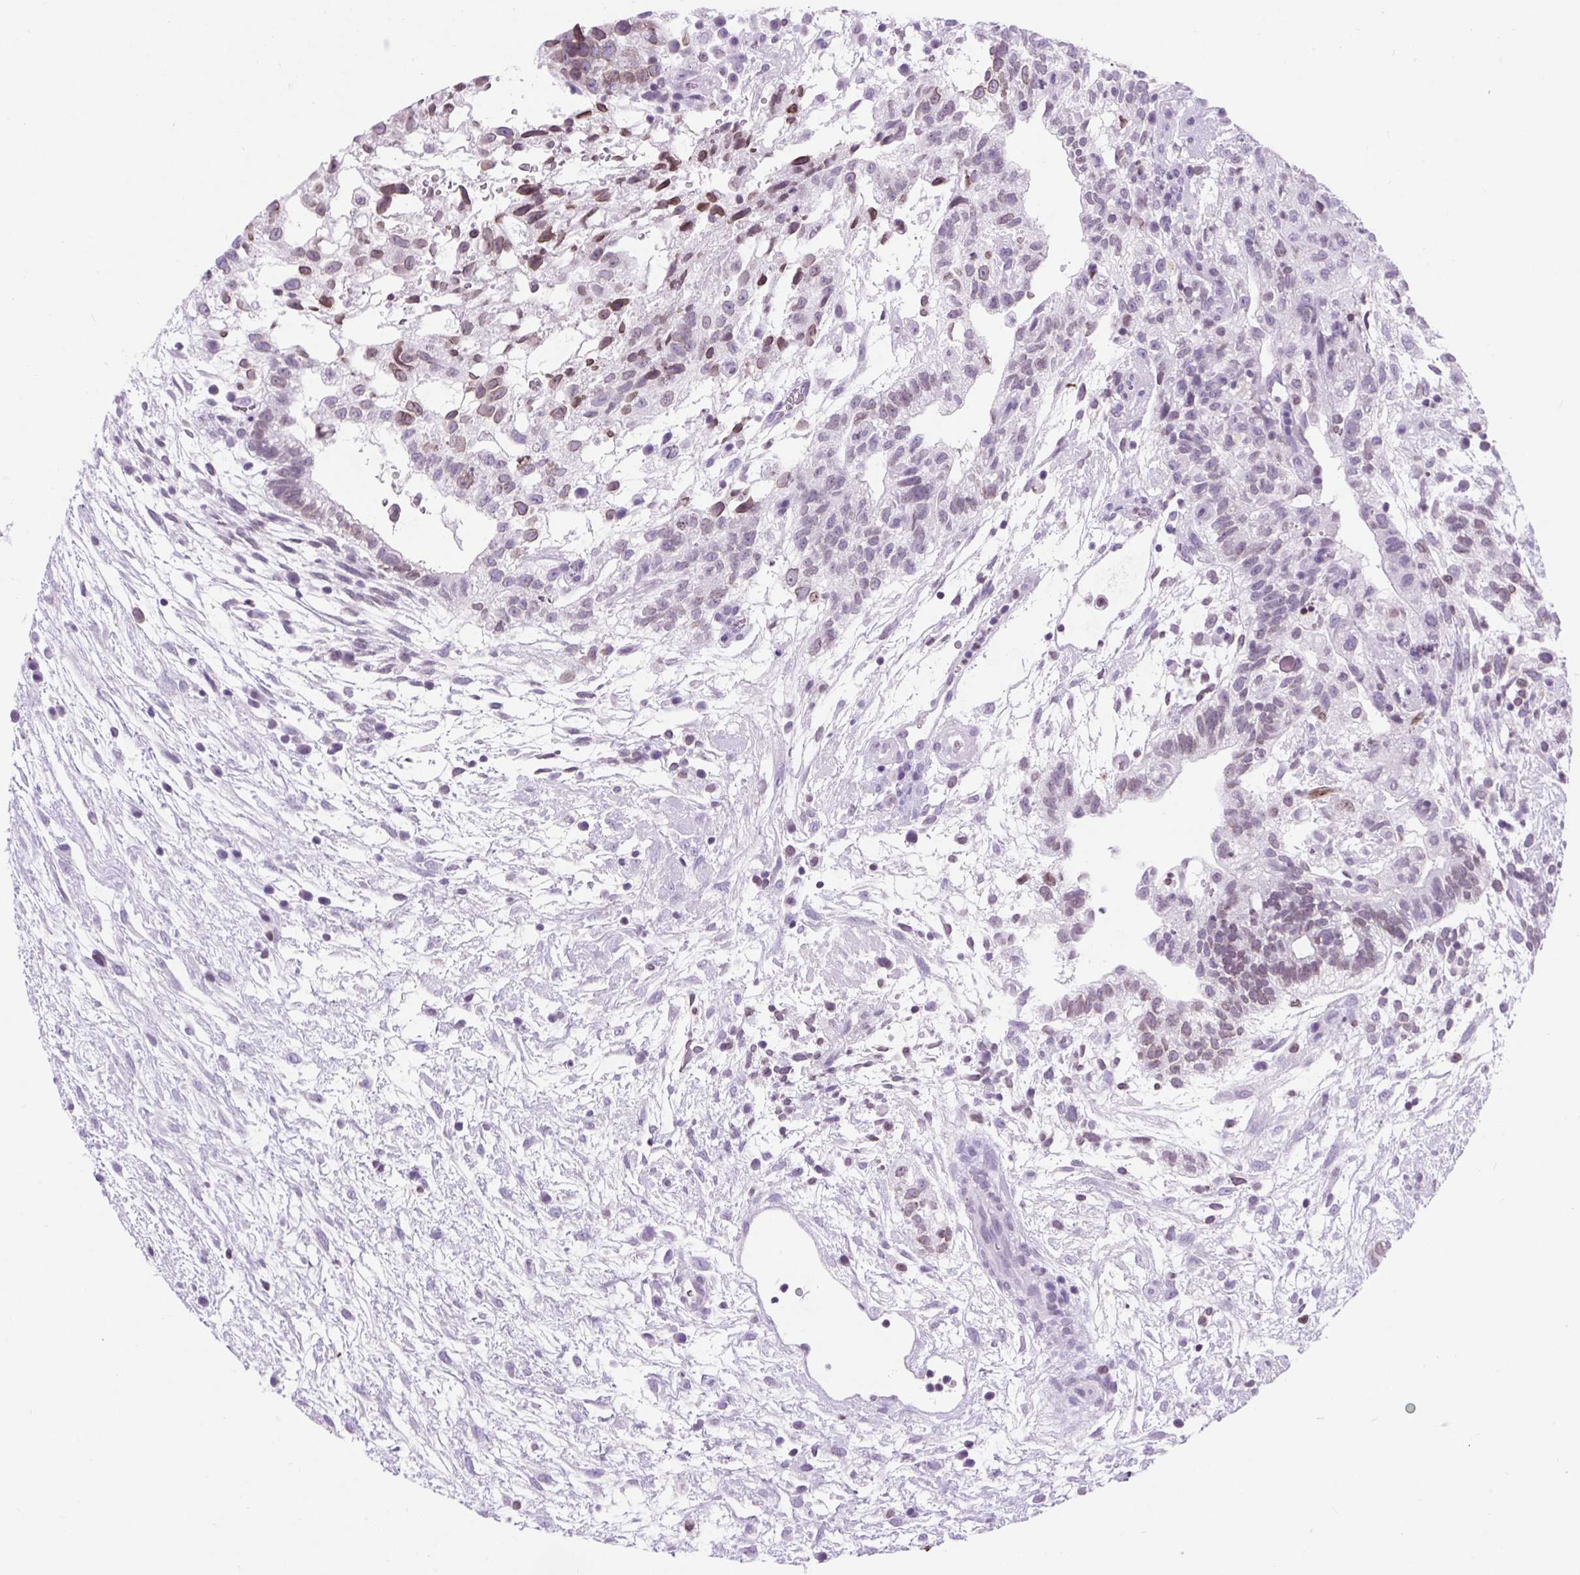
{"staining": {"intensity": "moderate", "quantity": "<25%", "location": "cytoplasmic/membranous,nuclear"}, "tissue": "testis cancer", "cell_type": "Tumor cells", "image_type": "cancer", "snomed": [{"axis": "morphology", "description": "Carcinoma, Embryonal, NOS"}, {"axis": "topography", "description": "Testis"}], "caption": "Moderate cytoplasmic/membranous and nuclear protein positivity is present in approximately <25% of tumor cells in embryonal carcinoma (testis).", "gene": "VPREB1", "patient": {"sex": "male", "age": 32}}